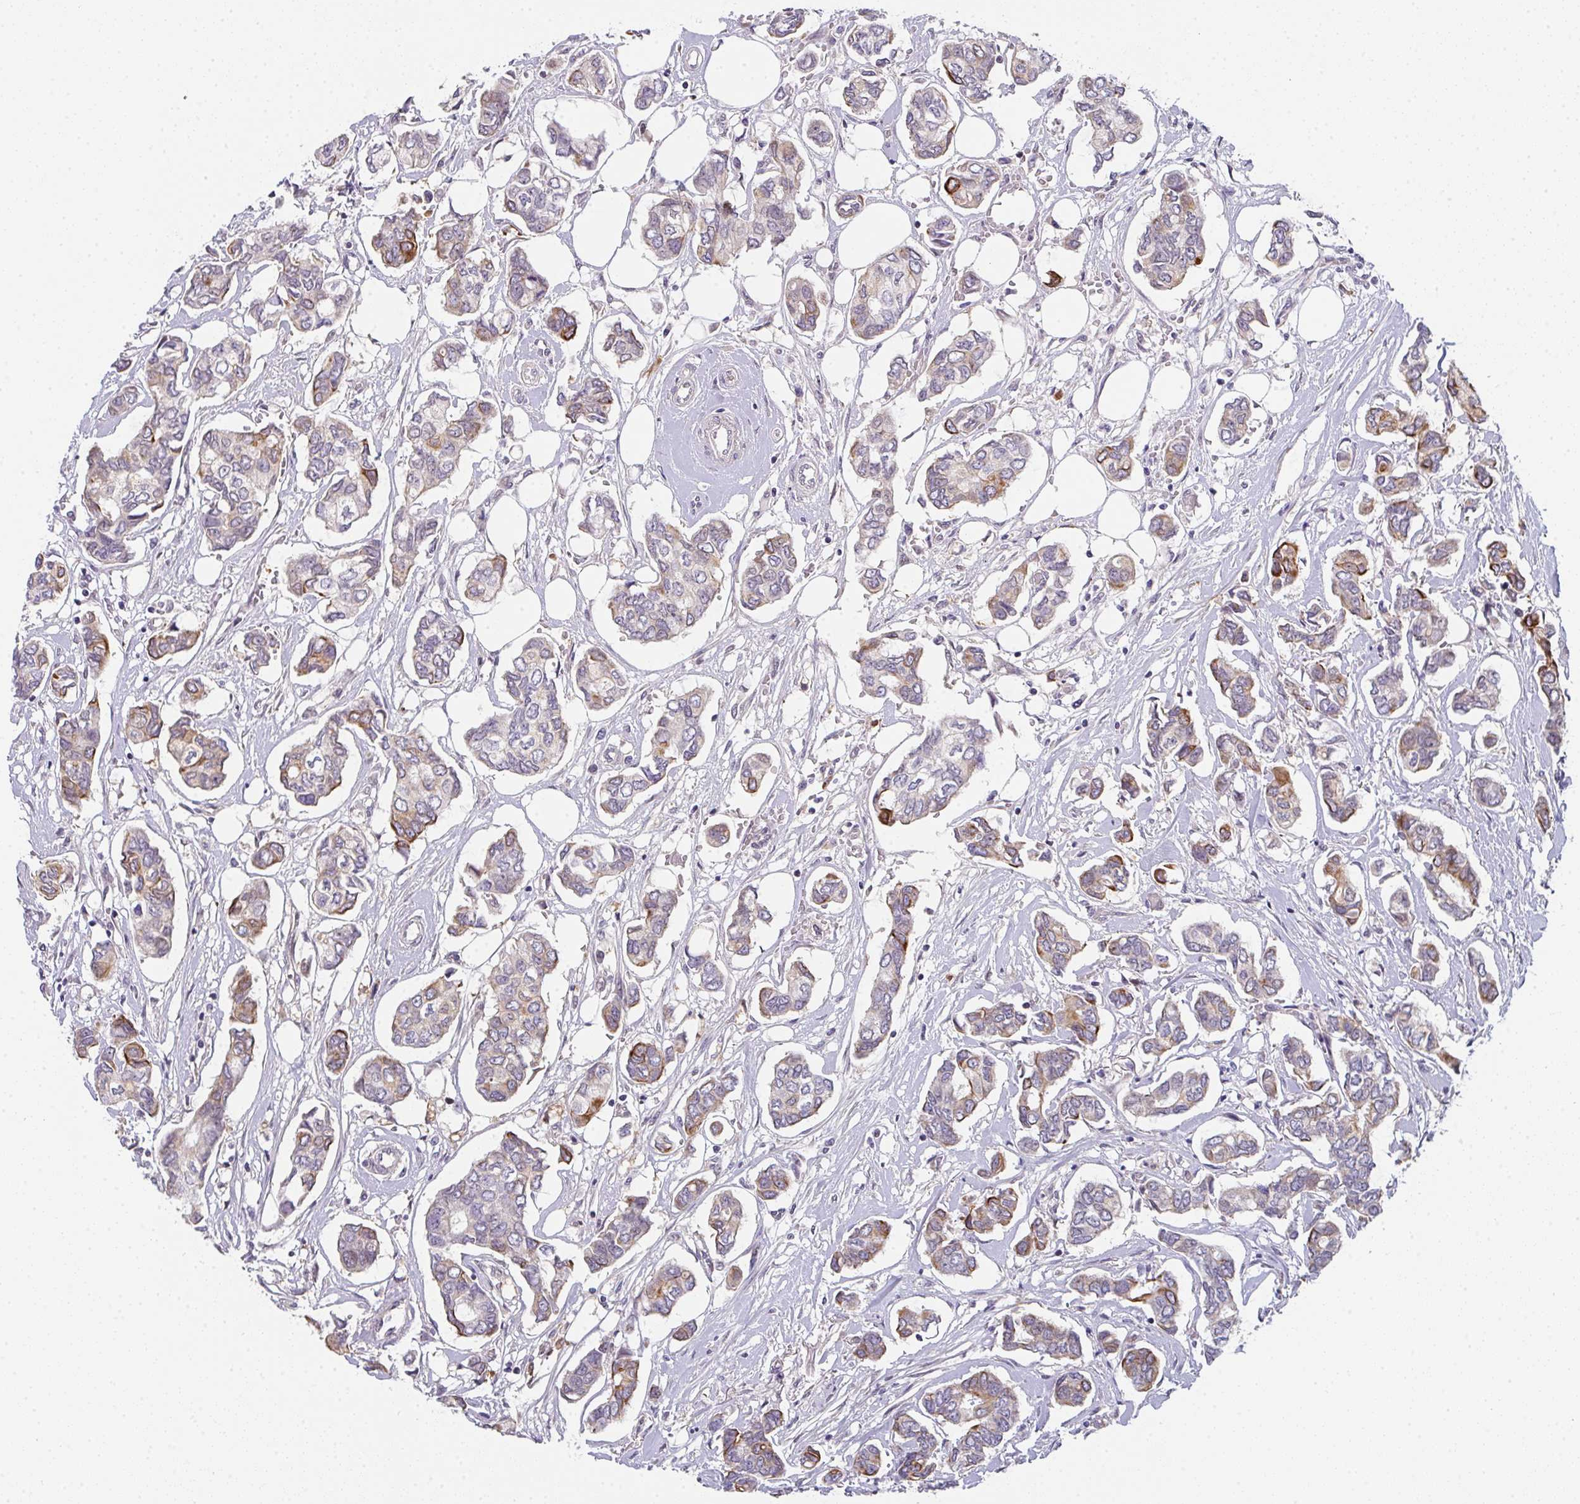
{"staining": {"intensity": "weak", "quantity": "25%-75%", "location": "cytoplasmic/membranous"}, "tissue": "breast cancer", "cell_type": "Tumor cells", "image_type": "cancer", "snomed": [{"axis": "morphology", "description": "Duct carcinoma"}, {"axis": "topography", "description": "Breast"}], "caption": "Infiltrating ductal carcinoma (breast) tissue exhibits weak cytoplasmic/membranous staining in approximately 25%-75% of tumor cells, visualized by immunohistochemistry. Nuclei are stained in blue.", "gene": "TNFRSF10A", "patient": {"sex": "female", "age": 73}}